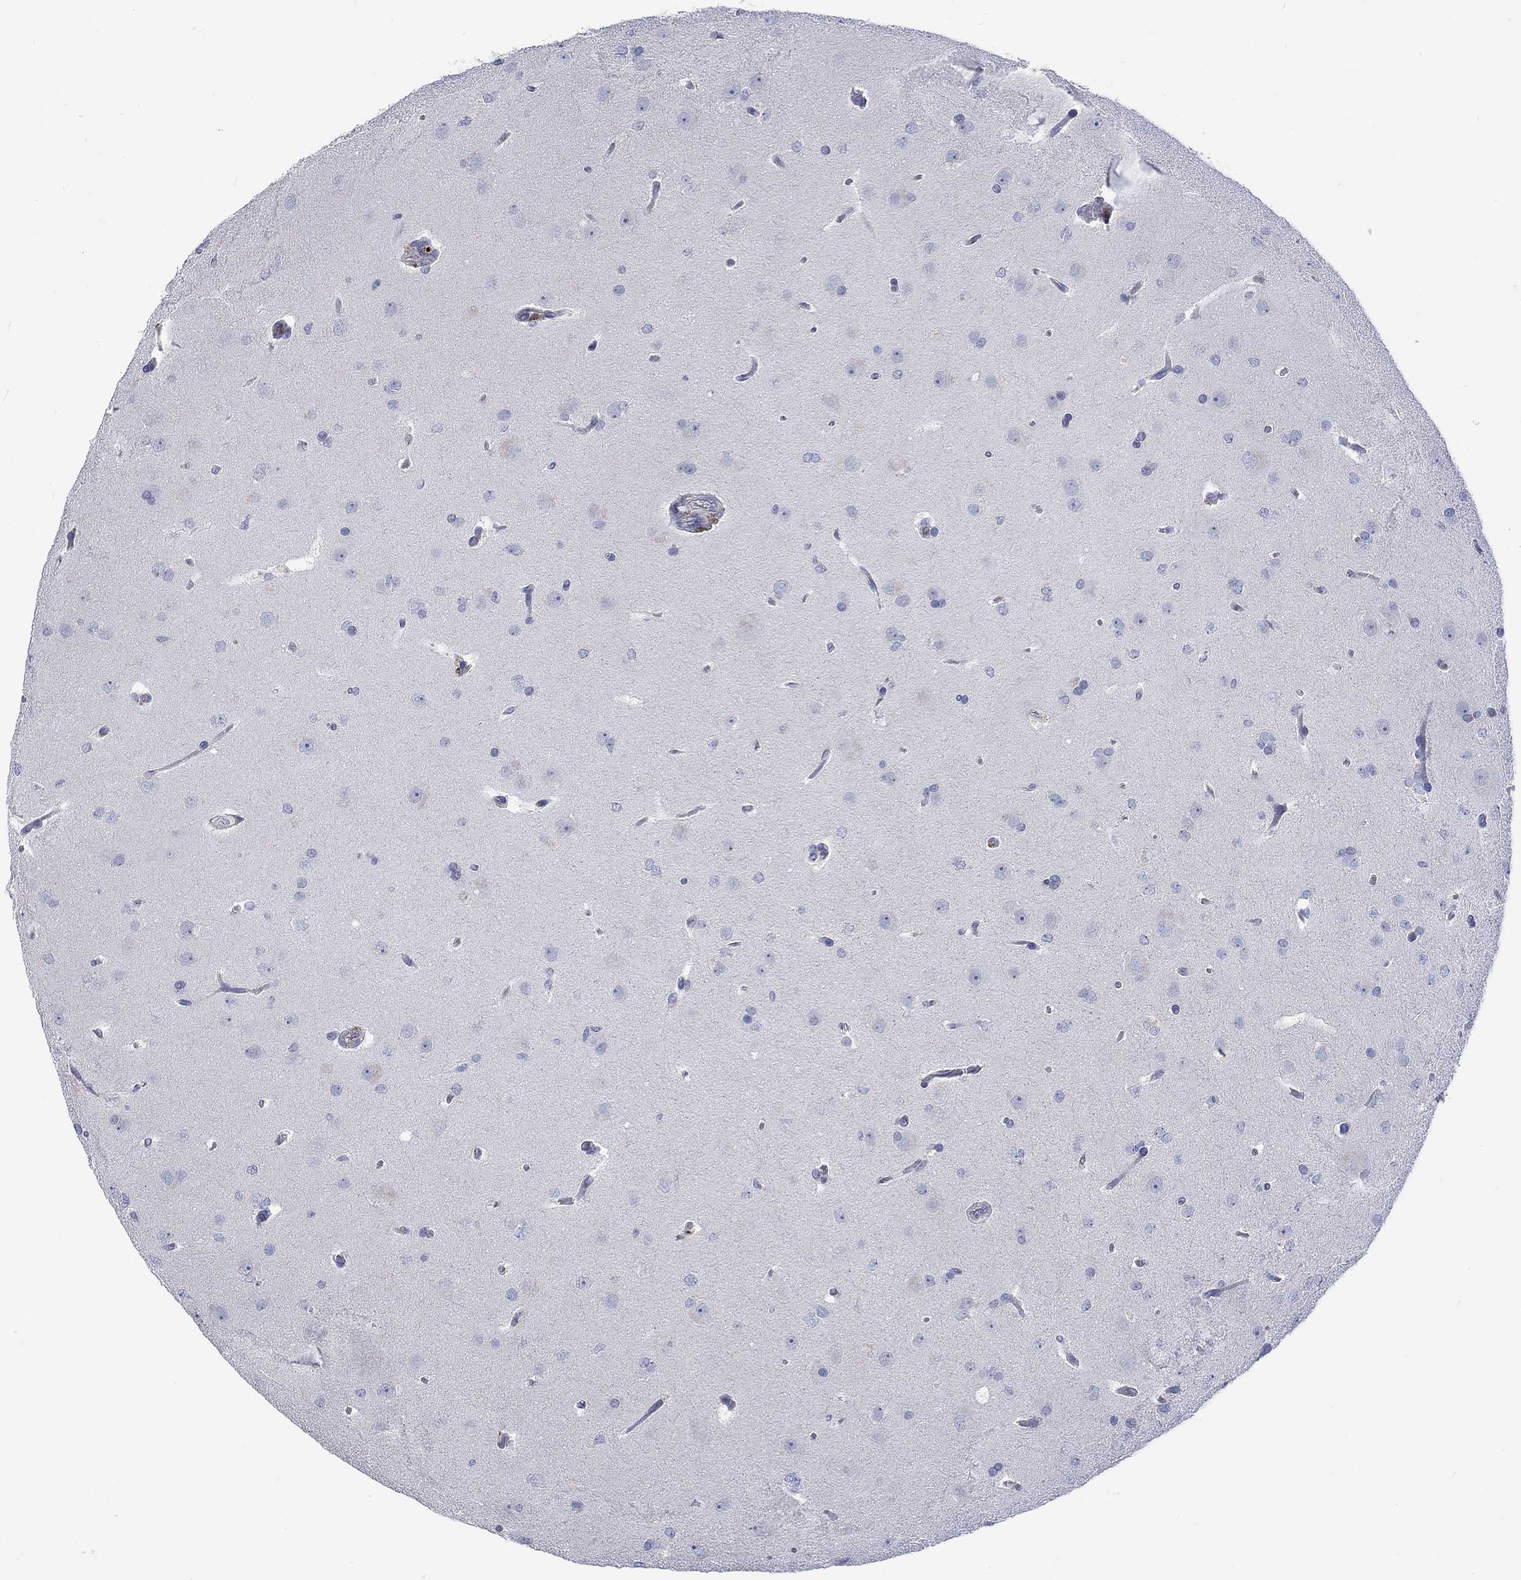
{"staining": {"intensity": "negative", "quantity": "none", "location": "none"}, "tissue": "glioma", "cell_type": "Tumor cells", "image_type": "cancer", "snomed": [{"axis": "morphology", "description": "Glioma, malignant, Low grade"}, {"axis": "topography", "description": "Brain"}], "caption": "This histopathology image is of glioma stained with immunohistochemistry to label a protein in brown with the nuclei are counter-stained blue. There is no positivity in tumor cells.", "gene": "AGRP", "patient": {"sex": "female", "age": 32}}